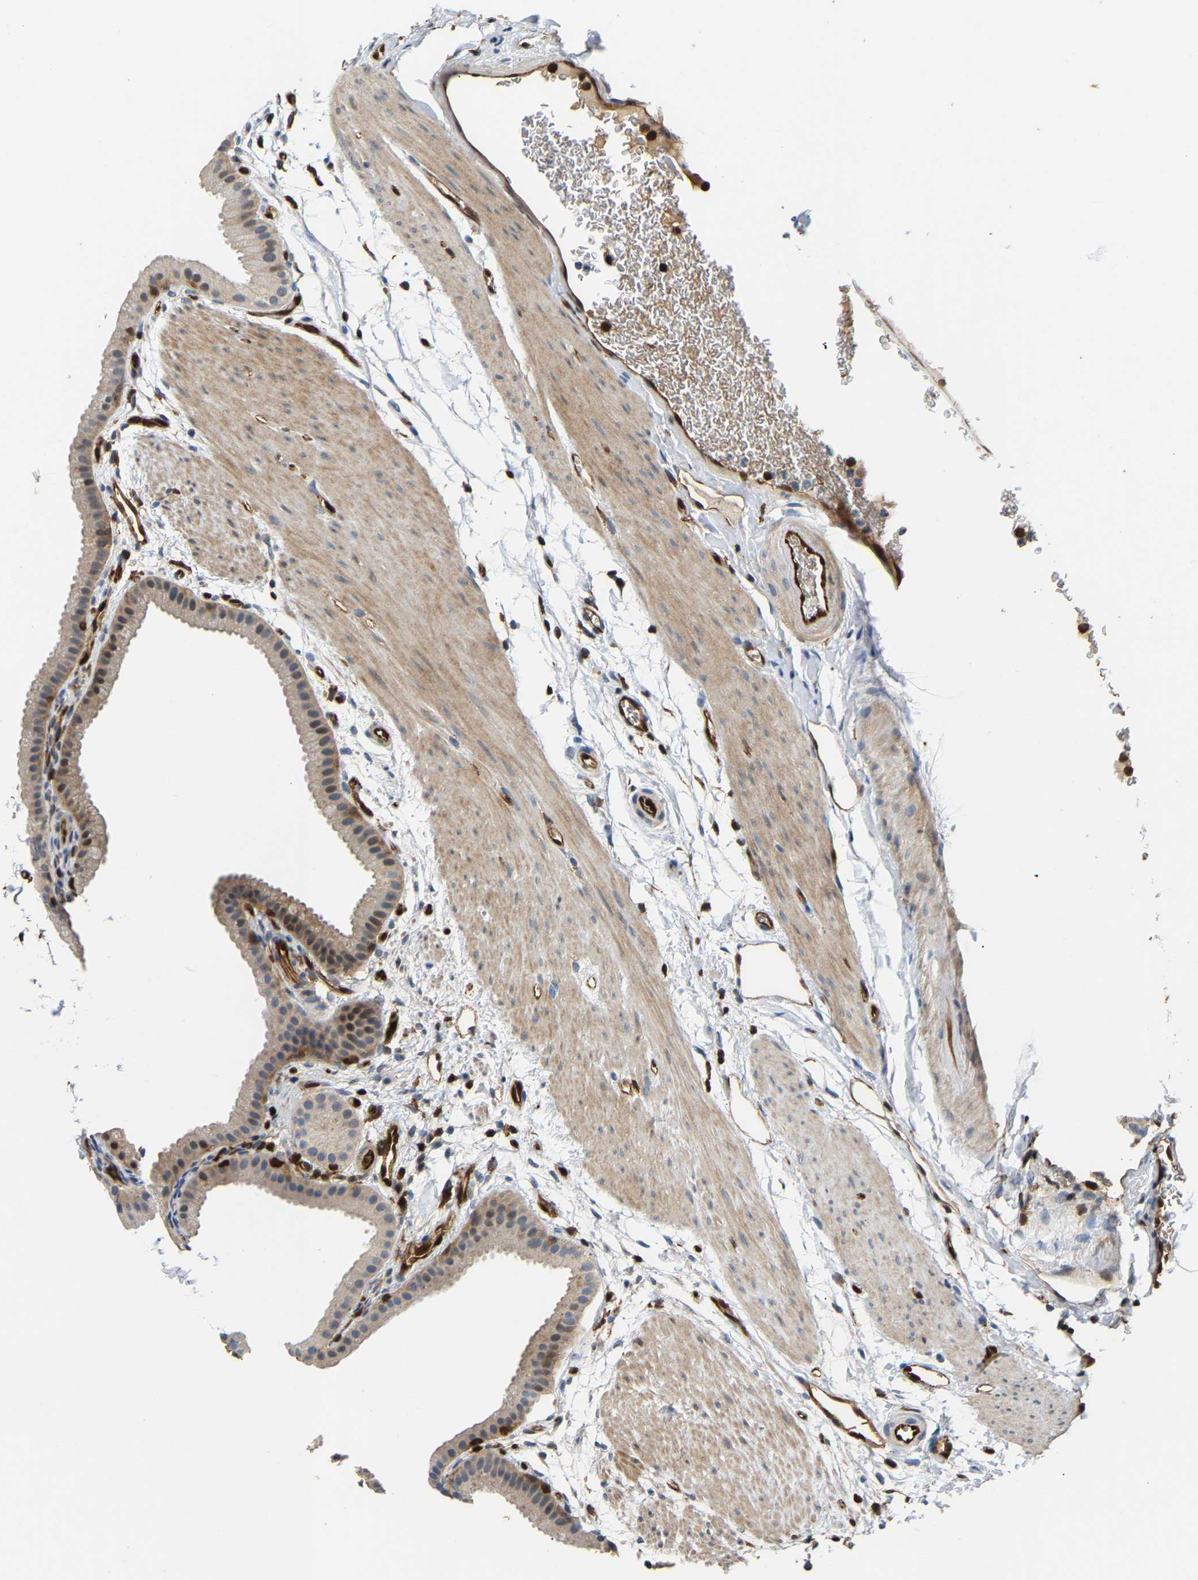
{"staining": {"intensity": "negative", "quantity": "none", "location": "none"}, "tissue": "gallbladder", "cell_type": "Glandular cells", "image_type": "normal", "snomed": [{"axis": "morphology", "description": "Normal tissue, NOS"}, {"axis": "topography", "description": "Gallbladder"}], "caption": "DAB (3,3'-diaminobenzidine) immunohistochemical staining of benign human gallbladder exhibits no significant positivity in glandular cells.", "gene": "GIMAP7", "patient": {"sex": "female", "age": 64}}